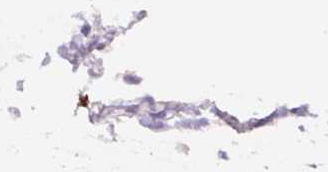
{"staining": {"intensity": "negative", "quantity": "none", "location": "none"}, "tissue": "adipose tissue", "cell_type": "Adipocytes", "image_type": "normal", "snomed": [{"axis": "morphology", "description": "Normal tissue, NOS"}, {"axis": "topography", "description": "Lymph node"}, {"axis": "topography", "description": "Bronchus"}], "caption": "IHC image of unremarkable human adipose tissue stained for a protein (brown), which displays no staining in adipocytes.", "gene": "NES", "patient": {"sex": "male", "age": 56}}